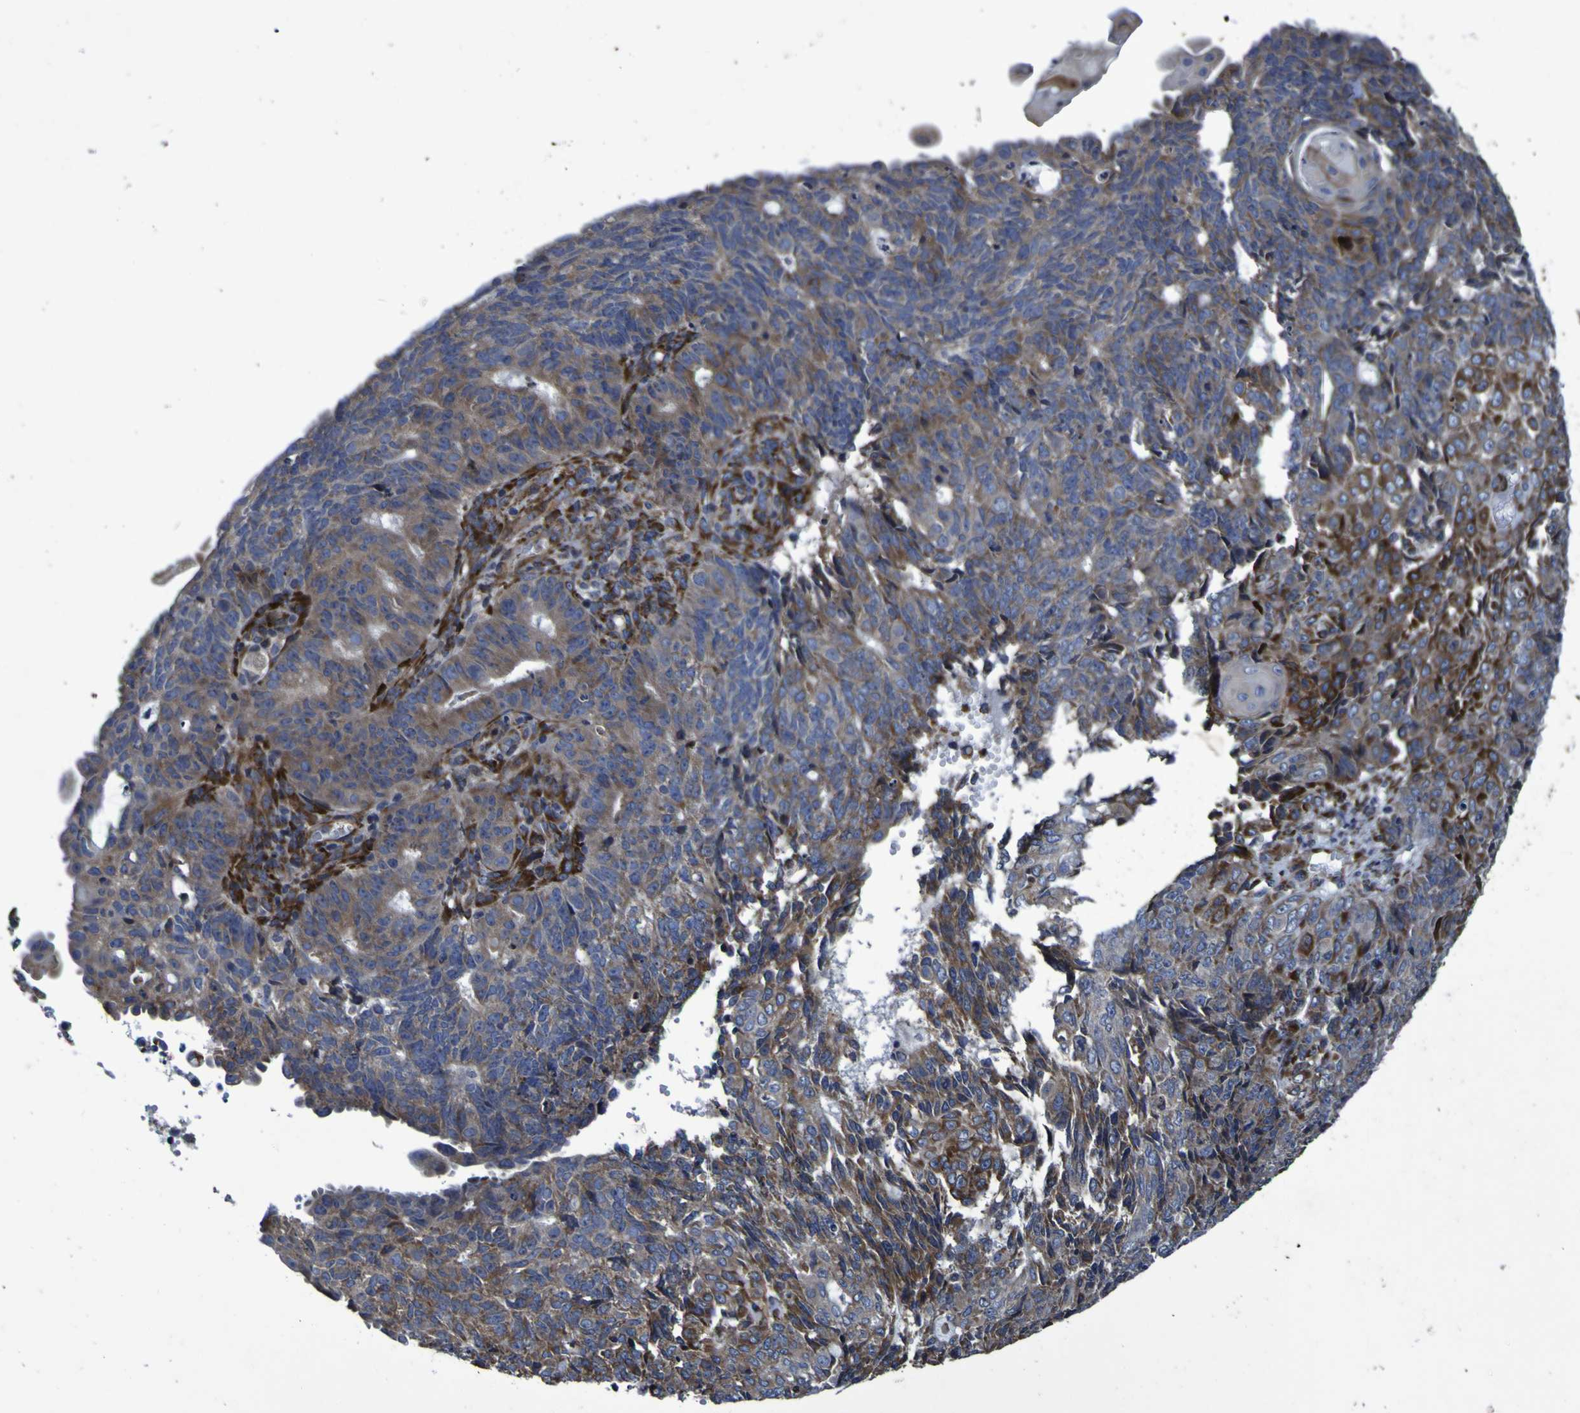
{"staining": {"intensity": "moderate", "quantity": ">75%", "location": "cytoplasmic/membranous"}, "tissue": "endometrial cancer", "cell_type": "Tumor cells", "image_type": "cancer", "snomed": [{"axis": "morphology", "description": "Adenocarcinoma, NOS"}, {"axis": "topography", "description": "Endometrium"}], "caption": "This photomicrograph displays IHC staining of human endometrial adenocarcinoma, with medium moderate cytoplasmic/membranous expression in approximately >75% of tumor cells.", "gene": "P3H1", "patient": {"sex": "female", "age": 32}}